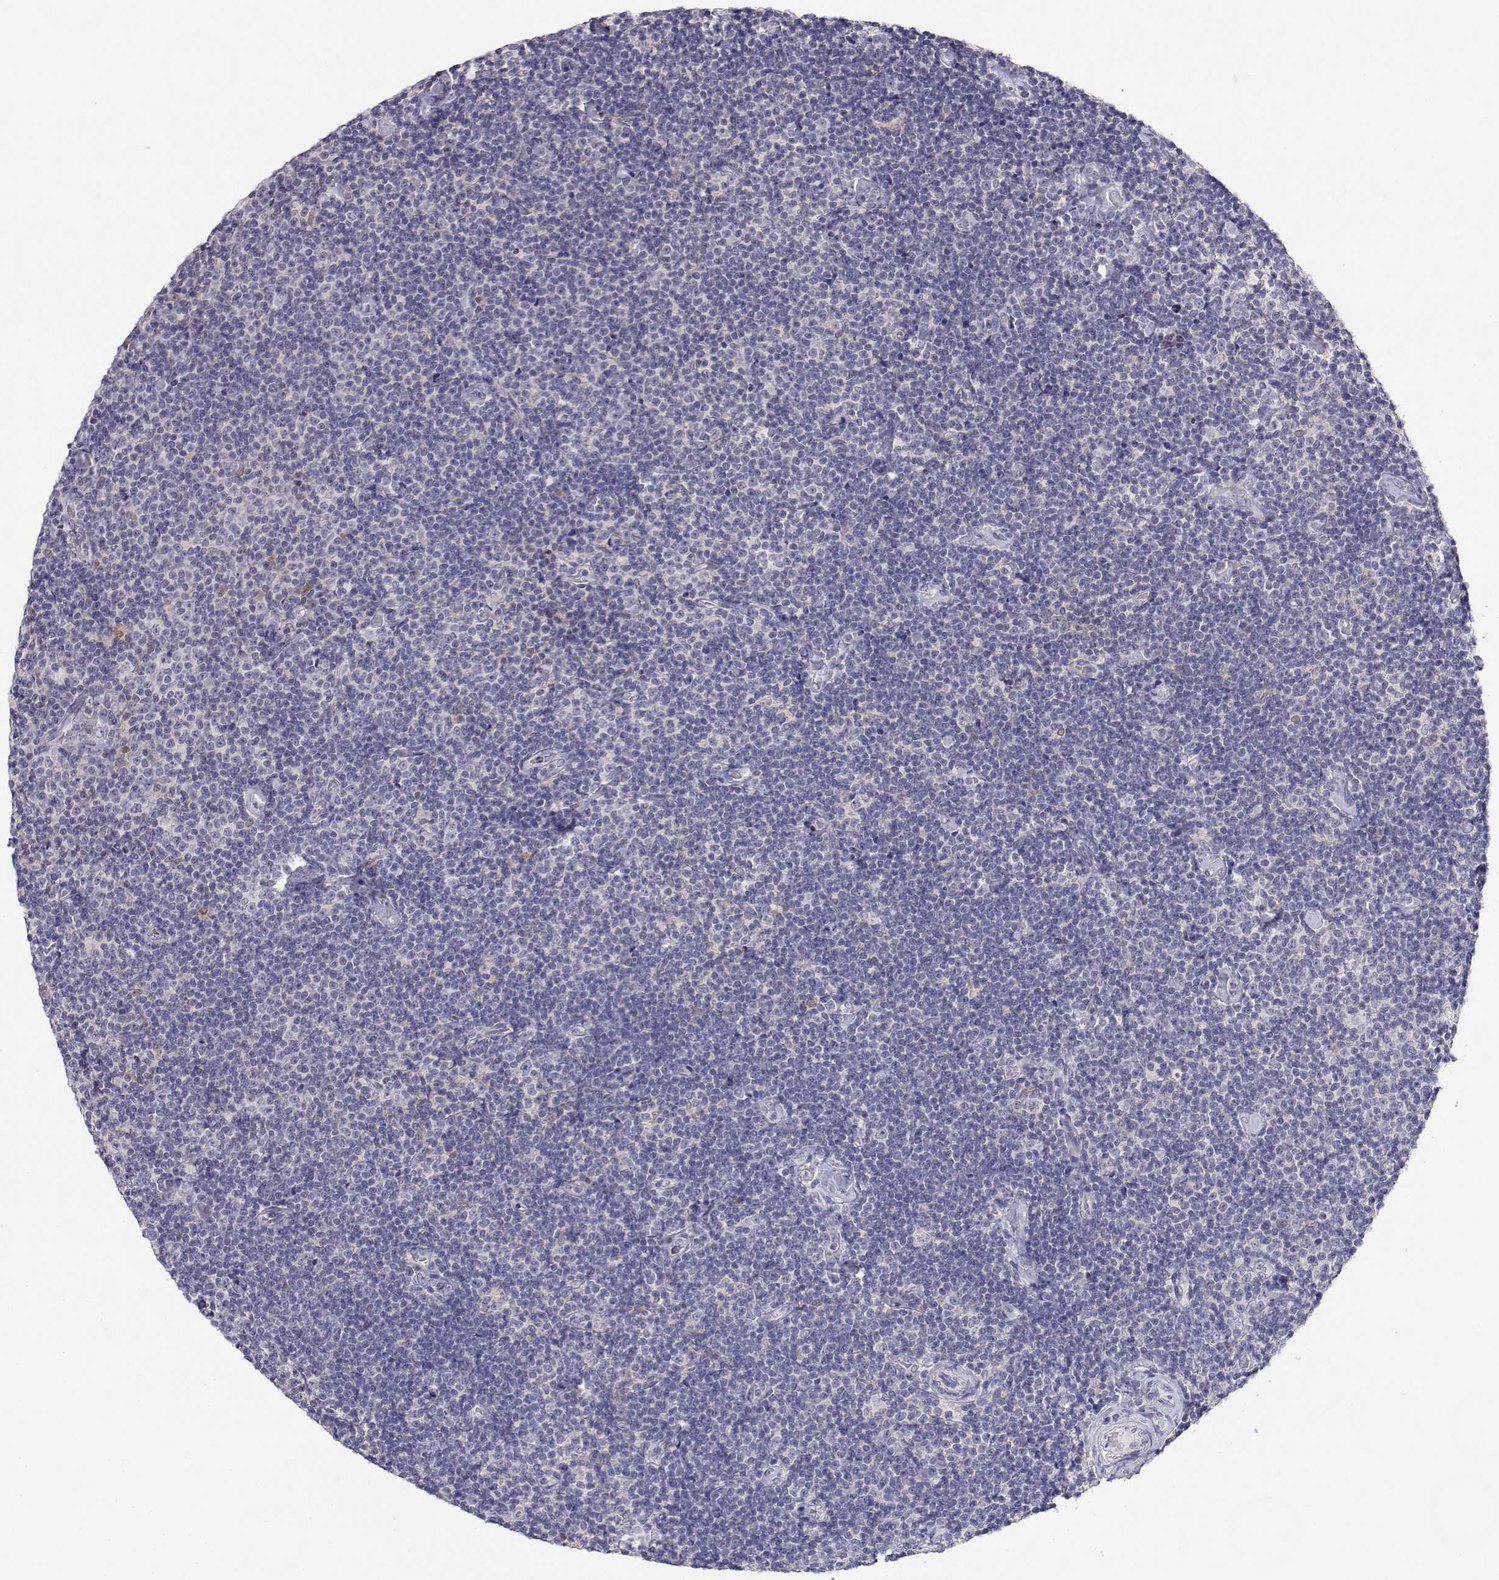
{"staining": {"intensity": "negative", "quantity": "none", "location": "none"}, "tissue": "lymphoma", "cell_type": "Tumor cells", "image_type": "cancer", "snomed": [{"axis": "morphology", "description": "Malignant lymphoma, non-Hodgkin's type, Low grade"}, {"axis": "topography", "description": "Lymph node"}], "caption": "High power microscopy photomicrograph of an IHC photomicrograph of low-grade malignant lymphoma, non-Hodgkin's type, revealing no significant staining in tumor cells. The staining is performed using DAB (3,3'-diaminobenzidine) brown chromogen with nuclei counter-stained in using hematoxylin.", "gene": "ADA", "patient": {"sex": "male", "age": 81}}